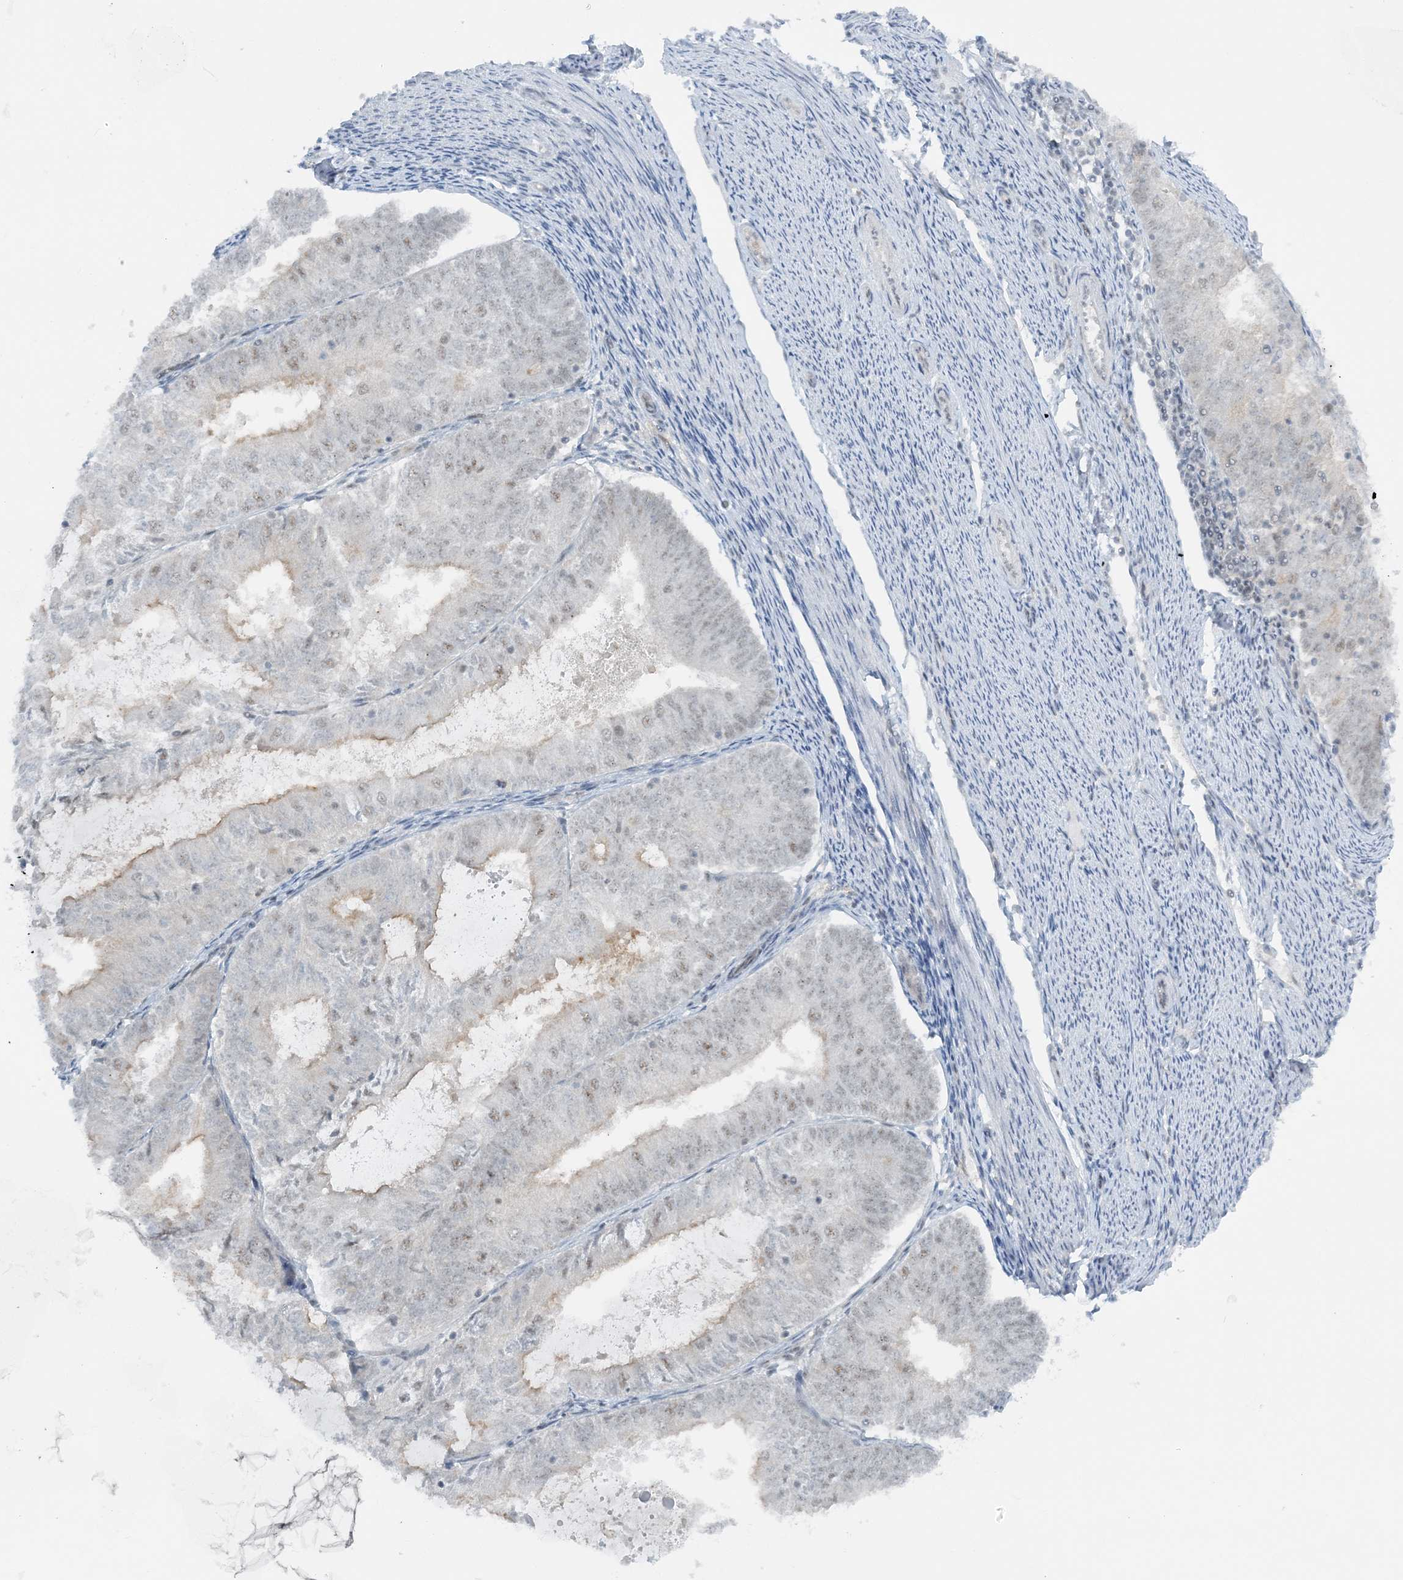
{"staining": {"intensity": "moderate", "quantity": "<25%", "location": "cytoplasmic/membranous"}, "tissue": "endometrial cancer", "cell_type": "Tumor cells", "image_type": "cancer", "snomed": [{"axis": "morphology", "description": "Adenocarcinoma, NOS"}, {"axis": "topography", "description": "Endometrium"}], "caption": "An IHC photomicrograph of neoplastic tissue is shown. Protein staining in brown highlights moderate cytoplasmic/membranous positivity in endometrial adenocarcinoma within tumor cells. (Brightfield microscopy of DAB IHC at high magnification).", "gene": "ATP11A", "patient": {"sex": "female", "age": 57}}